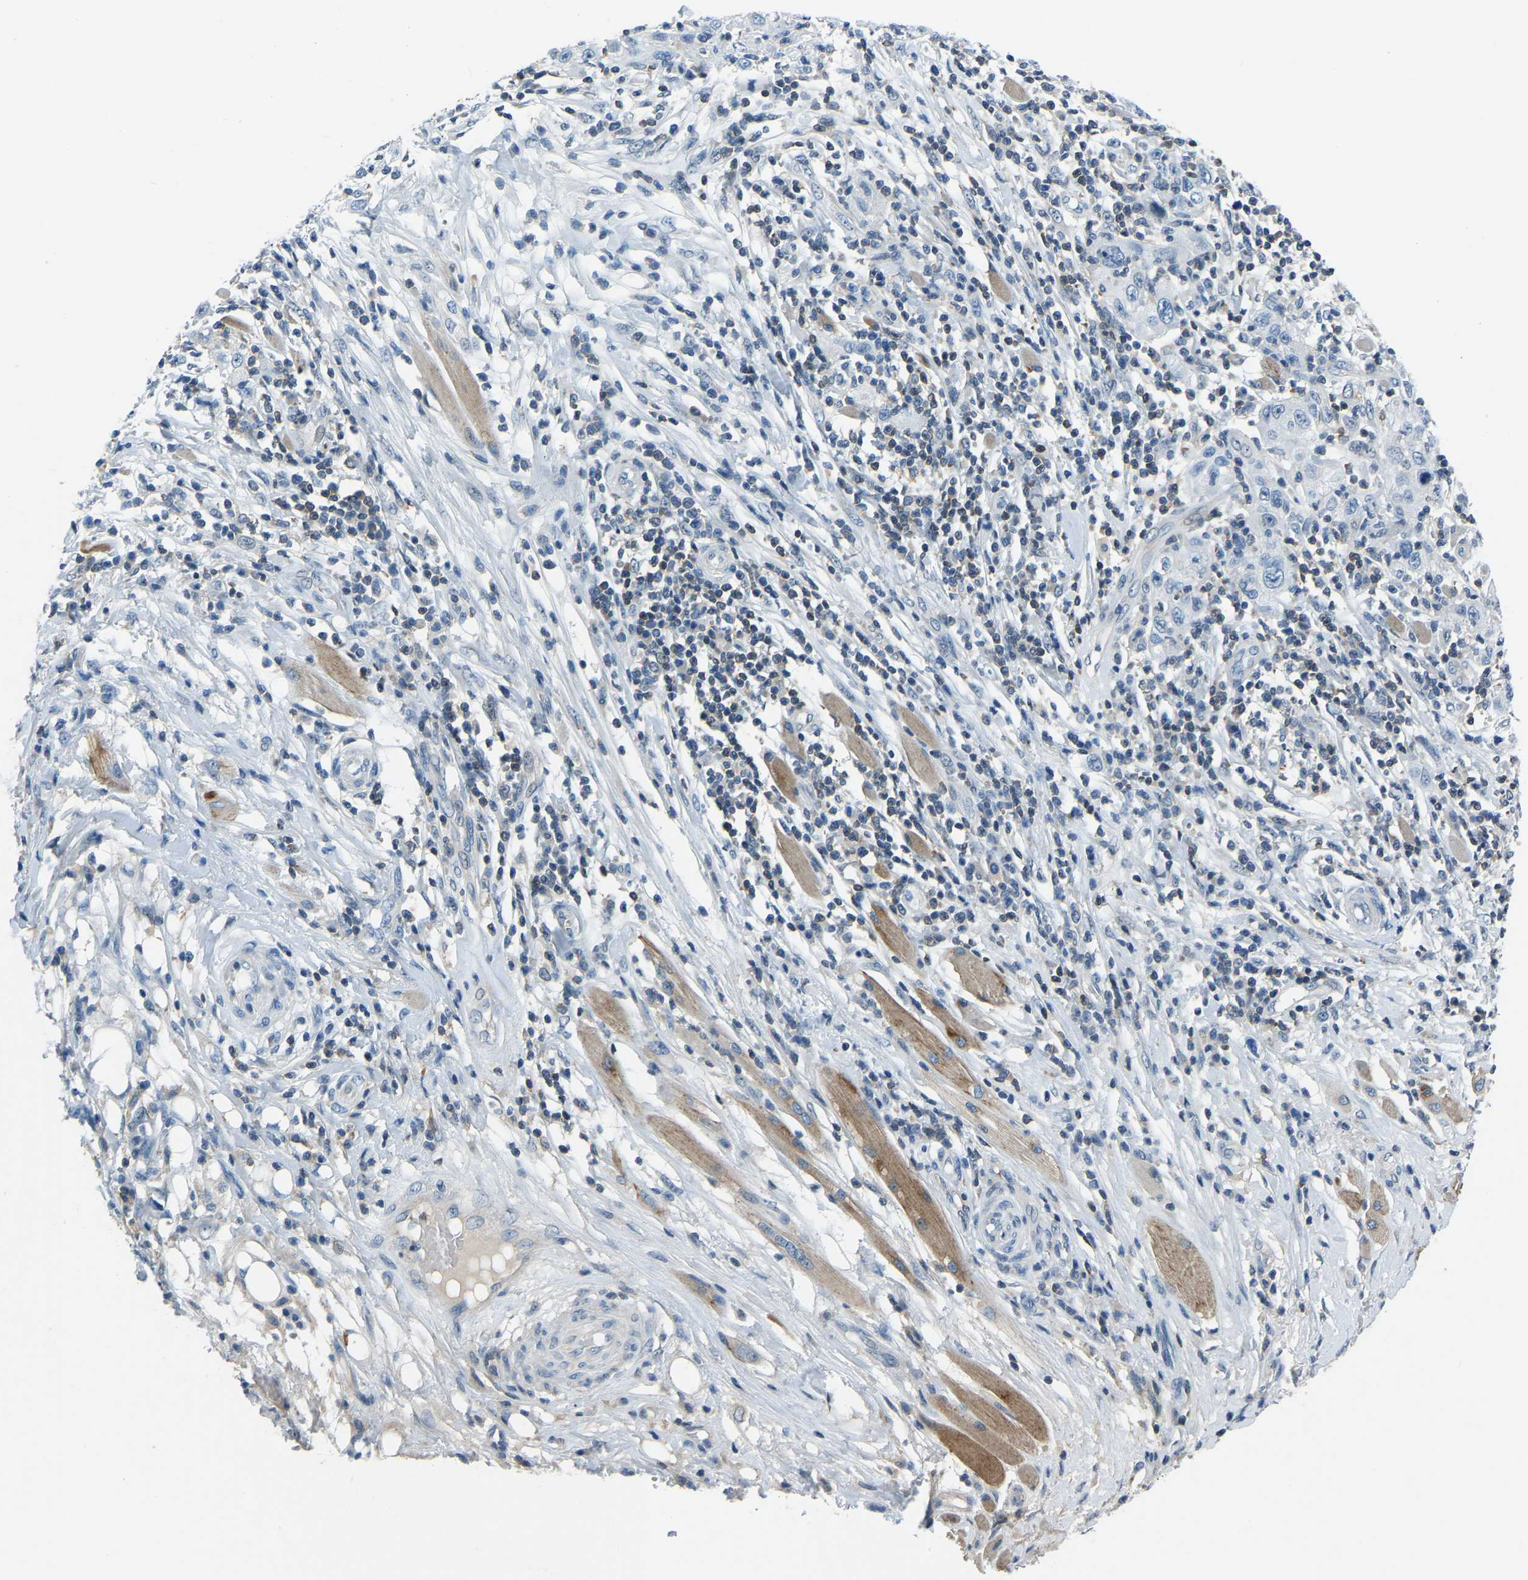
{"staining": {"intensity": "negative", "quantity": "none", "location": "none"}, "tissue": "skin cancer", "cell_type": "Tumor cells", "image_type": "cancer", "snomed": [{"axis": "morphology", "description": "Squamous cell carcinoma, NOS"}, {"axis": "topography", "description": "Skin"}], "caption": "Tumor cells show no significant protein expression in skin cancer (squamous cell carcinoma).", "gene": "XIRP1", "patient": {"sex": "female", "age": 88}}